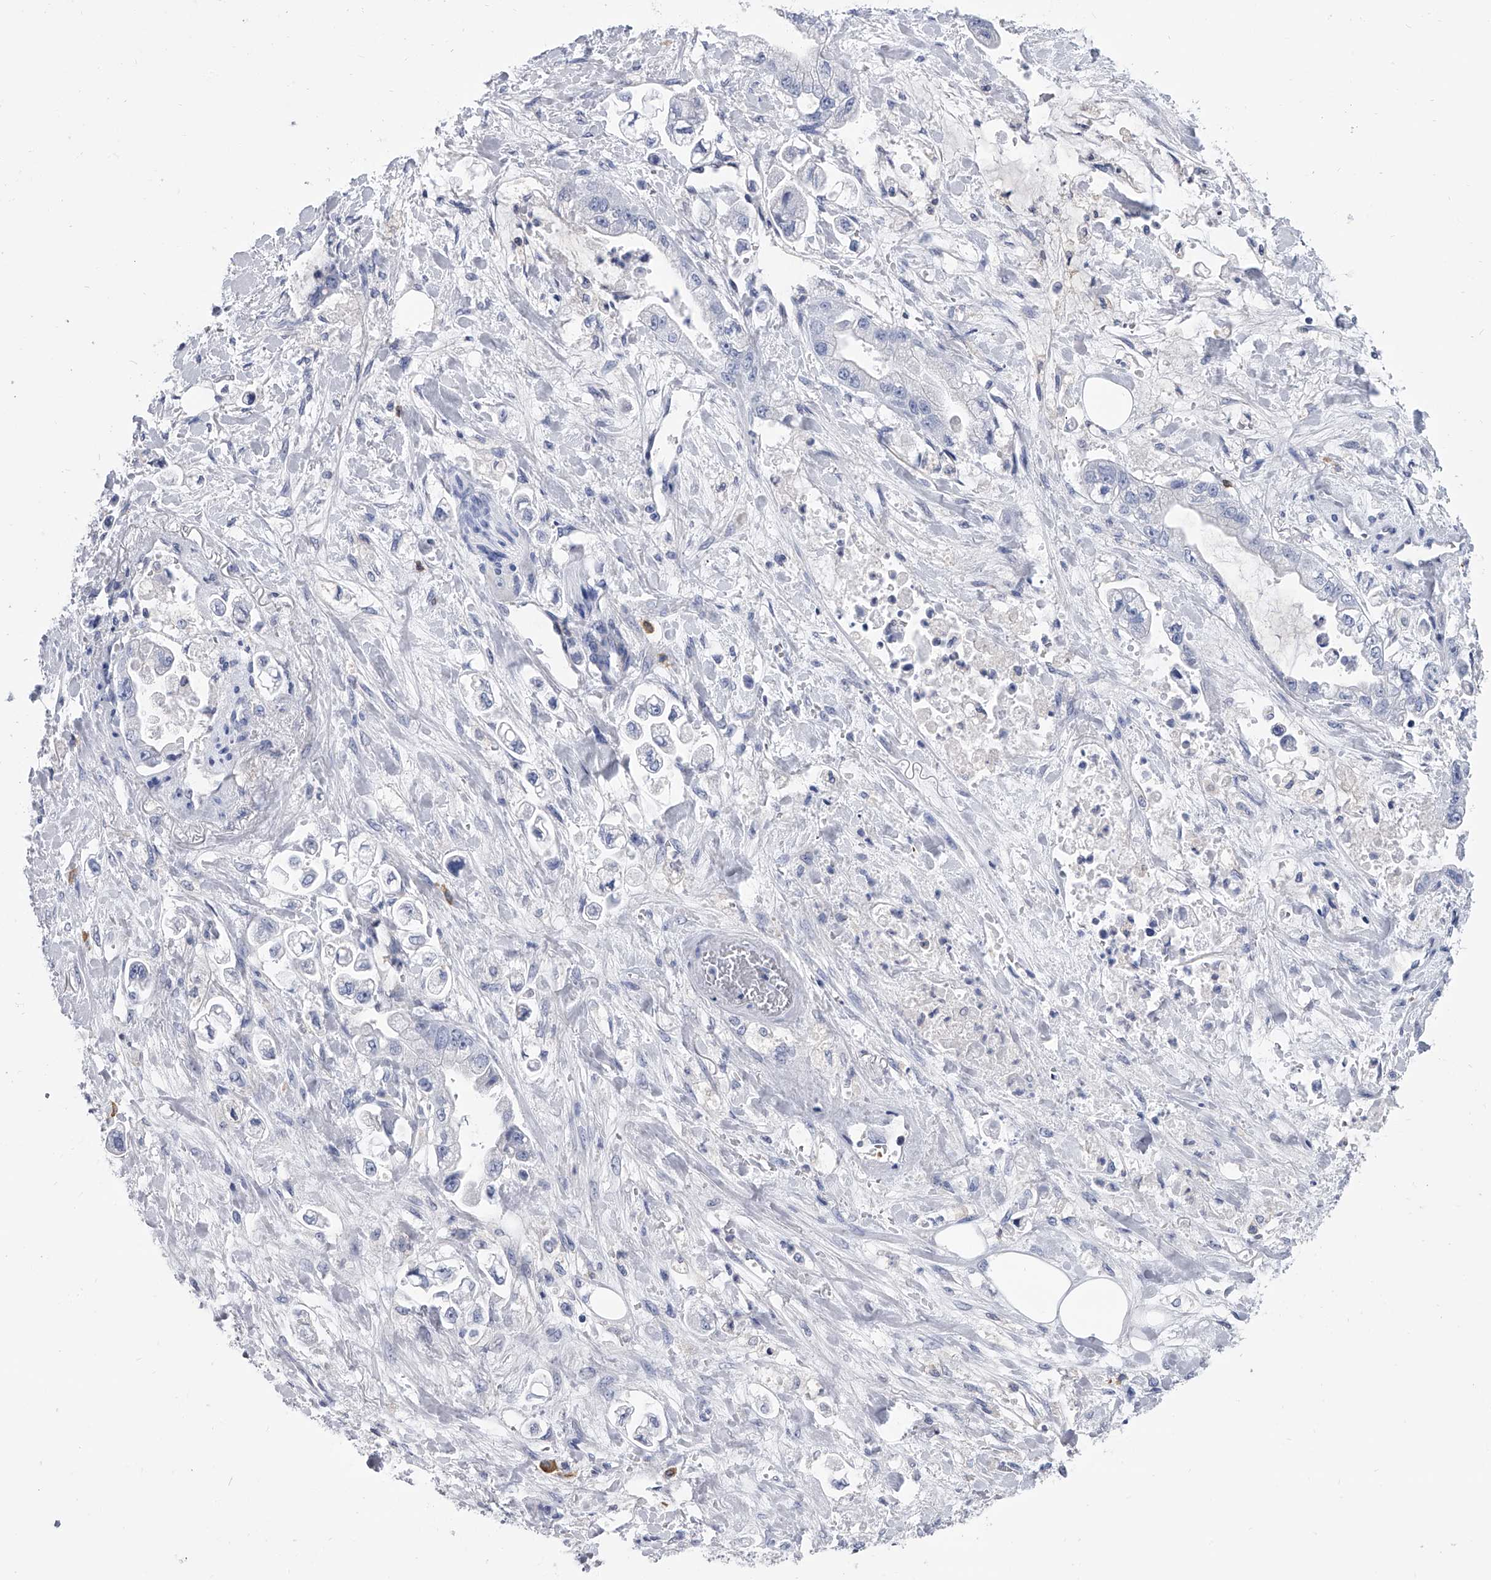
{"staining": {"intensity": "negative", "quantity": "none", "location": "none"}, "tissue": "stomach cancer", "cell_type": "Tumor cells", "image_type": "cancer", "snomed": [{"axis": "morphology", "description": "Adenocarcinoma, NOS"}, {"axis": "topography", "description": "Stomach"}], "caption": "This is a photomicrograph of immunohistochemistry (IHC) staining of stomach cancer (adenocarcinoma), which shows no staining in tumor cells.", "gene": "SERPINB9", "patient": {"sex": "male", "age": 62}}